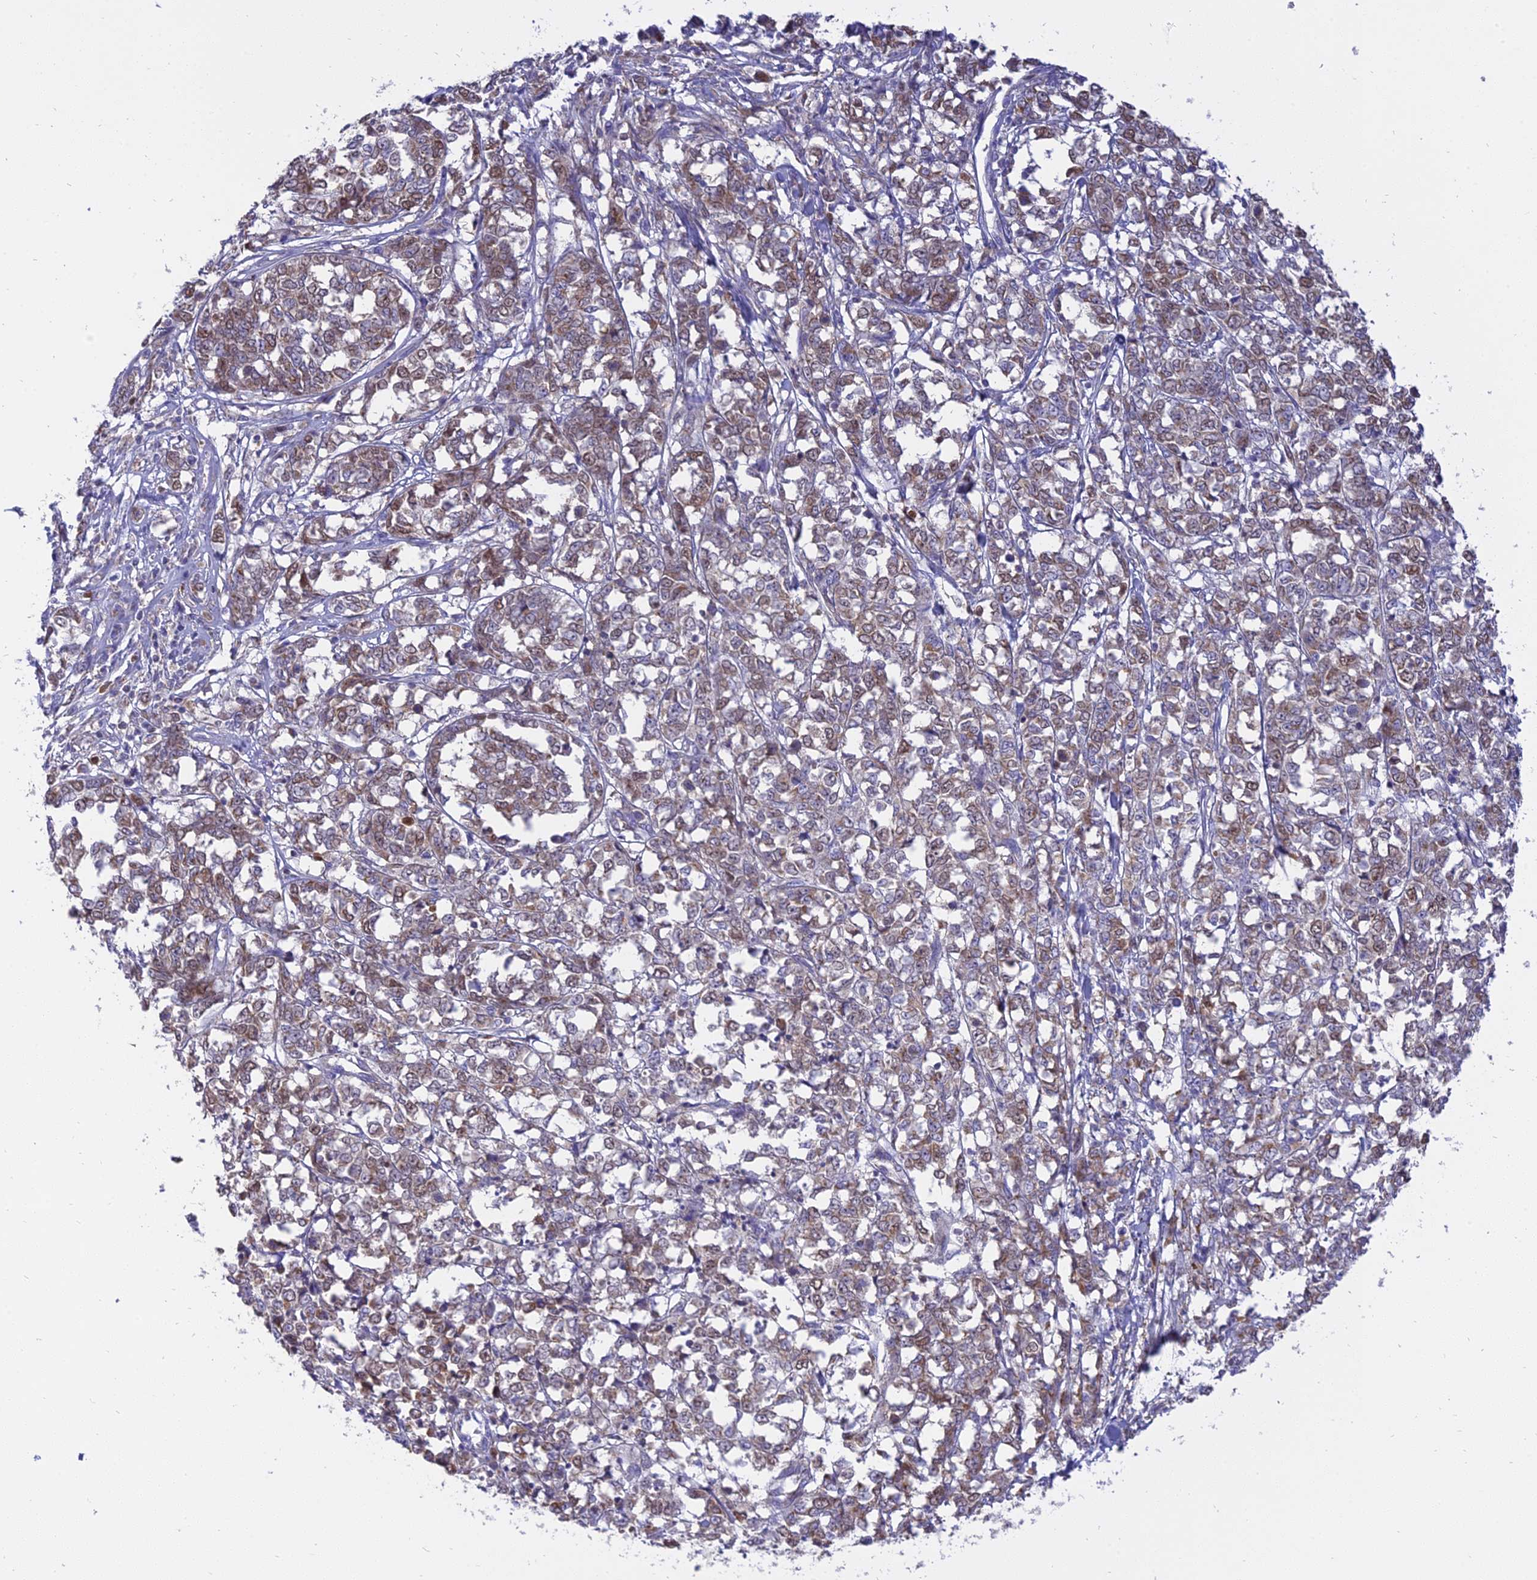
{"staining": {"intensity": "weak", "quantity": "25%-75%", "location": "nuclear"}, "tissue": "melanoma", "cell_type": "Tumor cells", "image_type": "cancer", "snomed": [{"axis": "morphology", "description": "Malignant melanoma, NOS"}, {"axis": "topography", "description": "Skin"}], "caption": "The histopathology image shows a brown stain indicating the presence of a protein in the nuclear of tumor cells in melanoma.", "gene": "CENPV", "patient": {"sex": "female", "age": 72}}